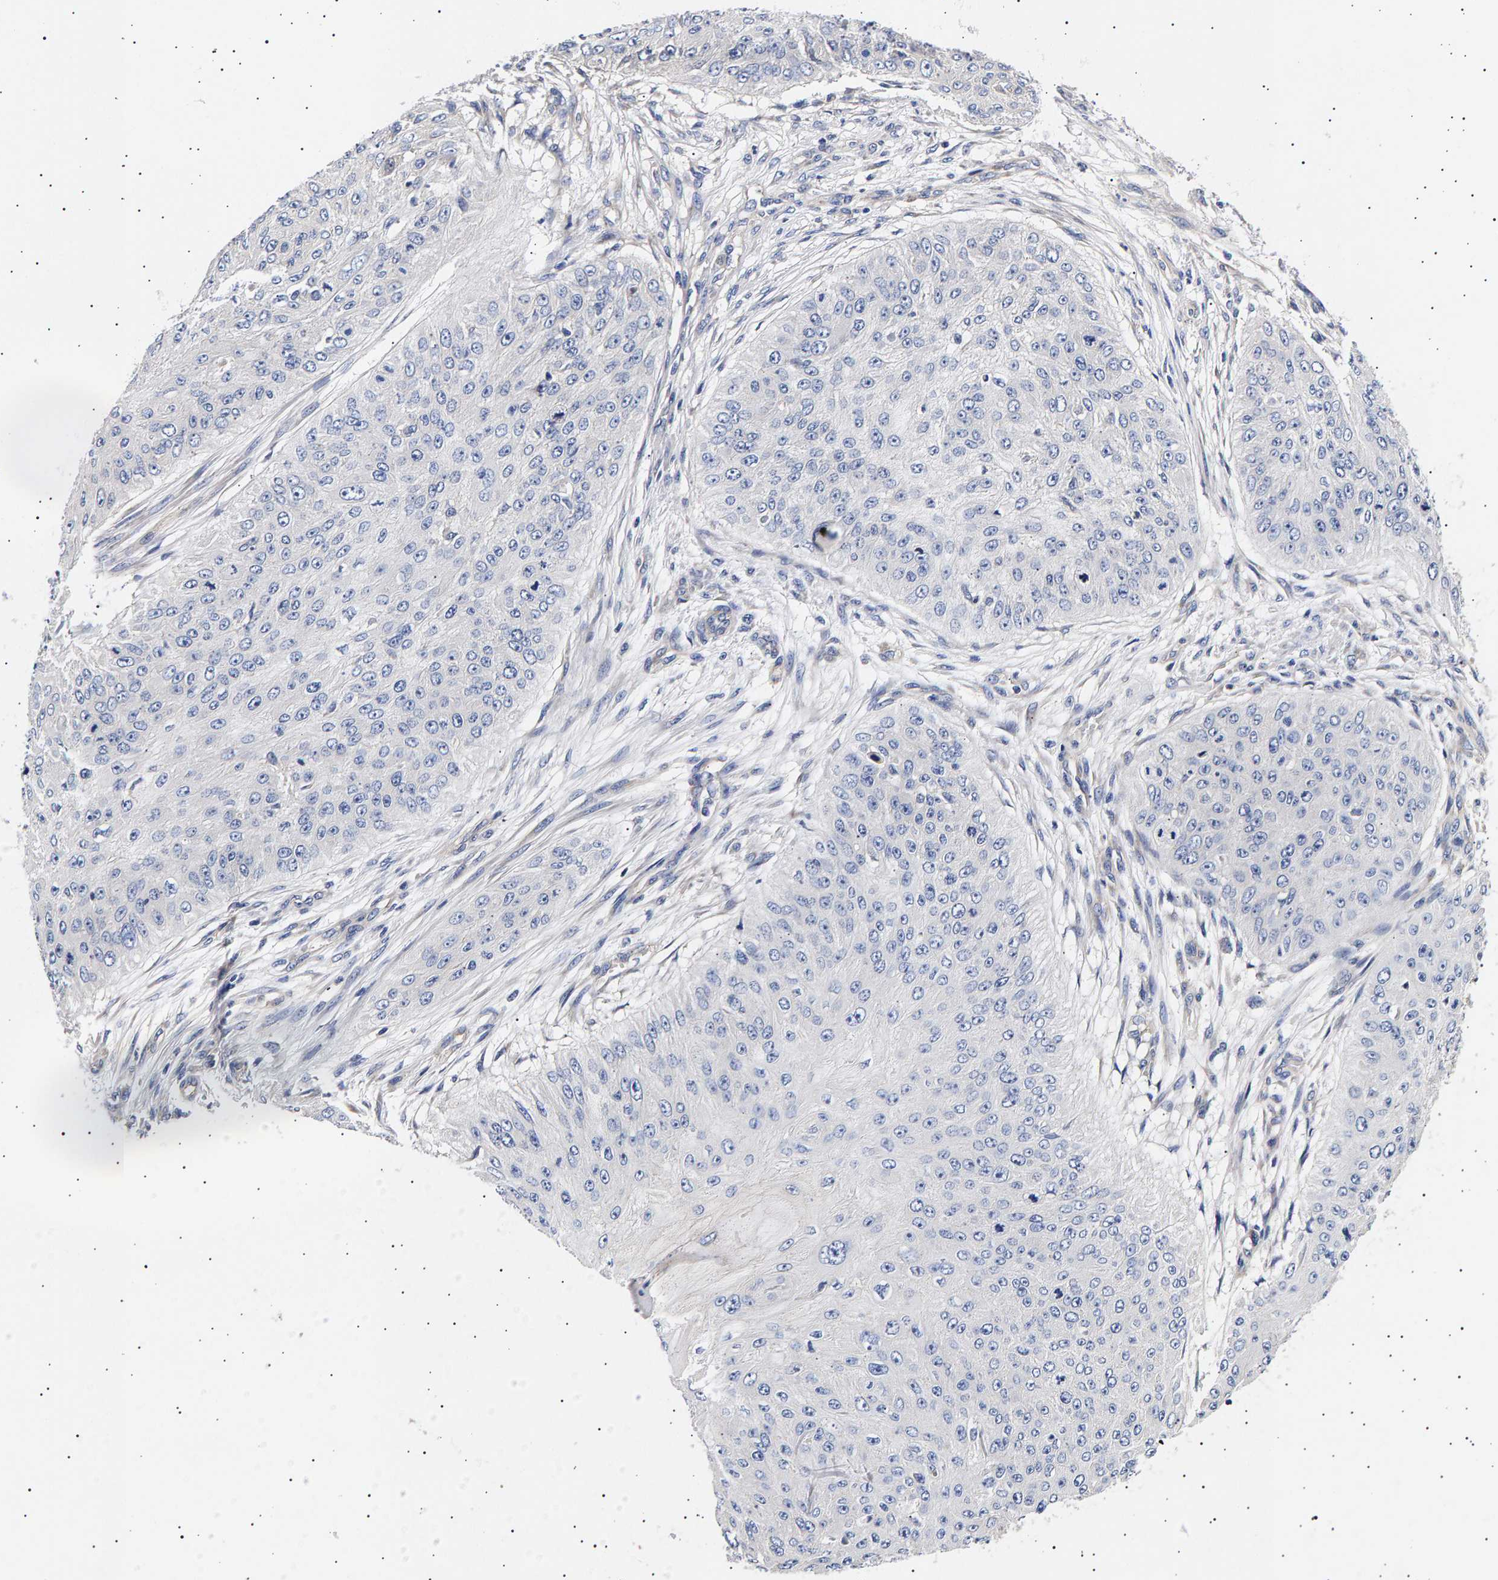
{"staining": {"intensity": "negative", "quantity": "none", "location": "none"}, "tissue": "skin cancer", "cell_type": "Tumor cells", "image_type": "cancer", "snomed": [{"axis": "morphology", "description": "Squamous cell carcinoma, NOS"}, {"axis": "topography", "description": "Skin"}], "caption": "Immunohistochemical staining of skin squamous cell carcinoma shows no significant positivity in tumor cells.", "gene": "ANKRD40", "patient": {"sex": "female", "age": 80}}